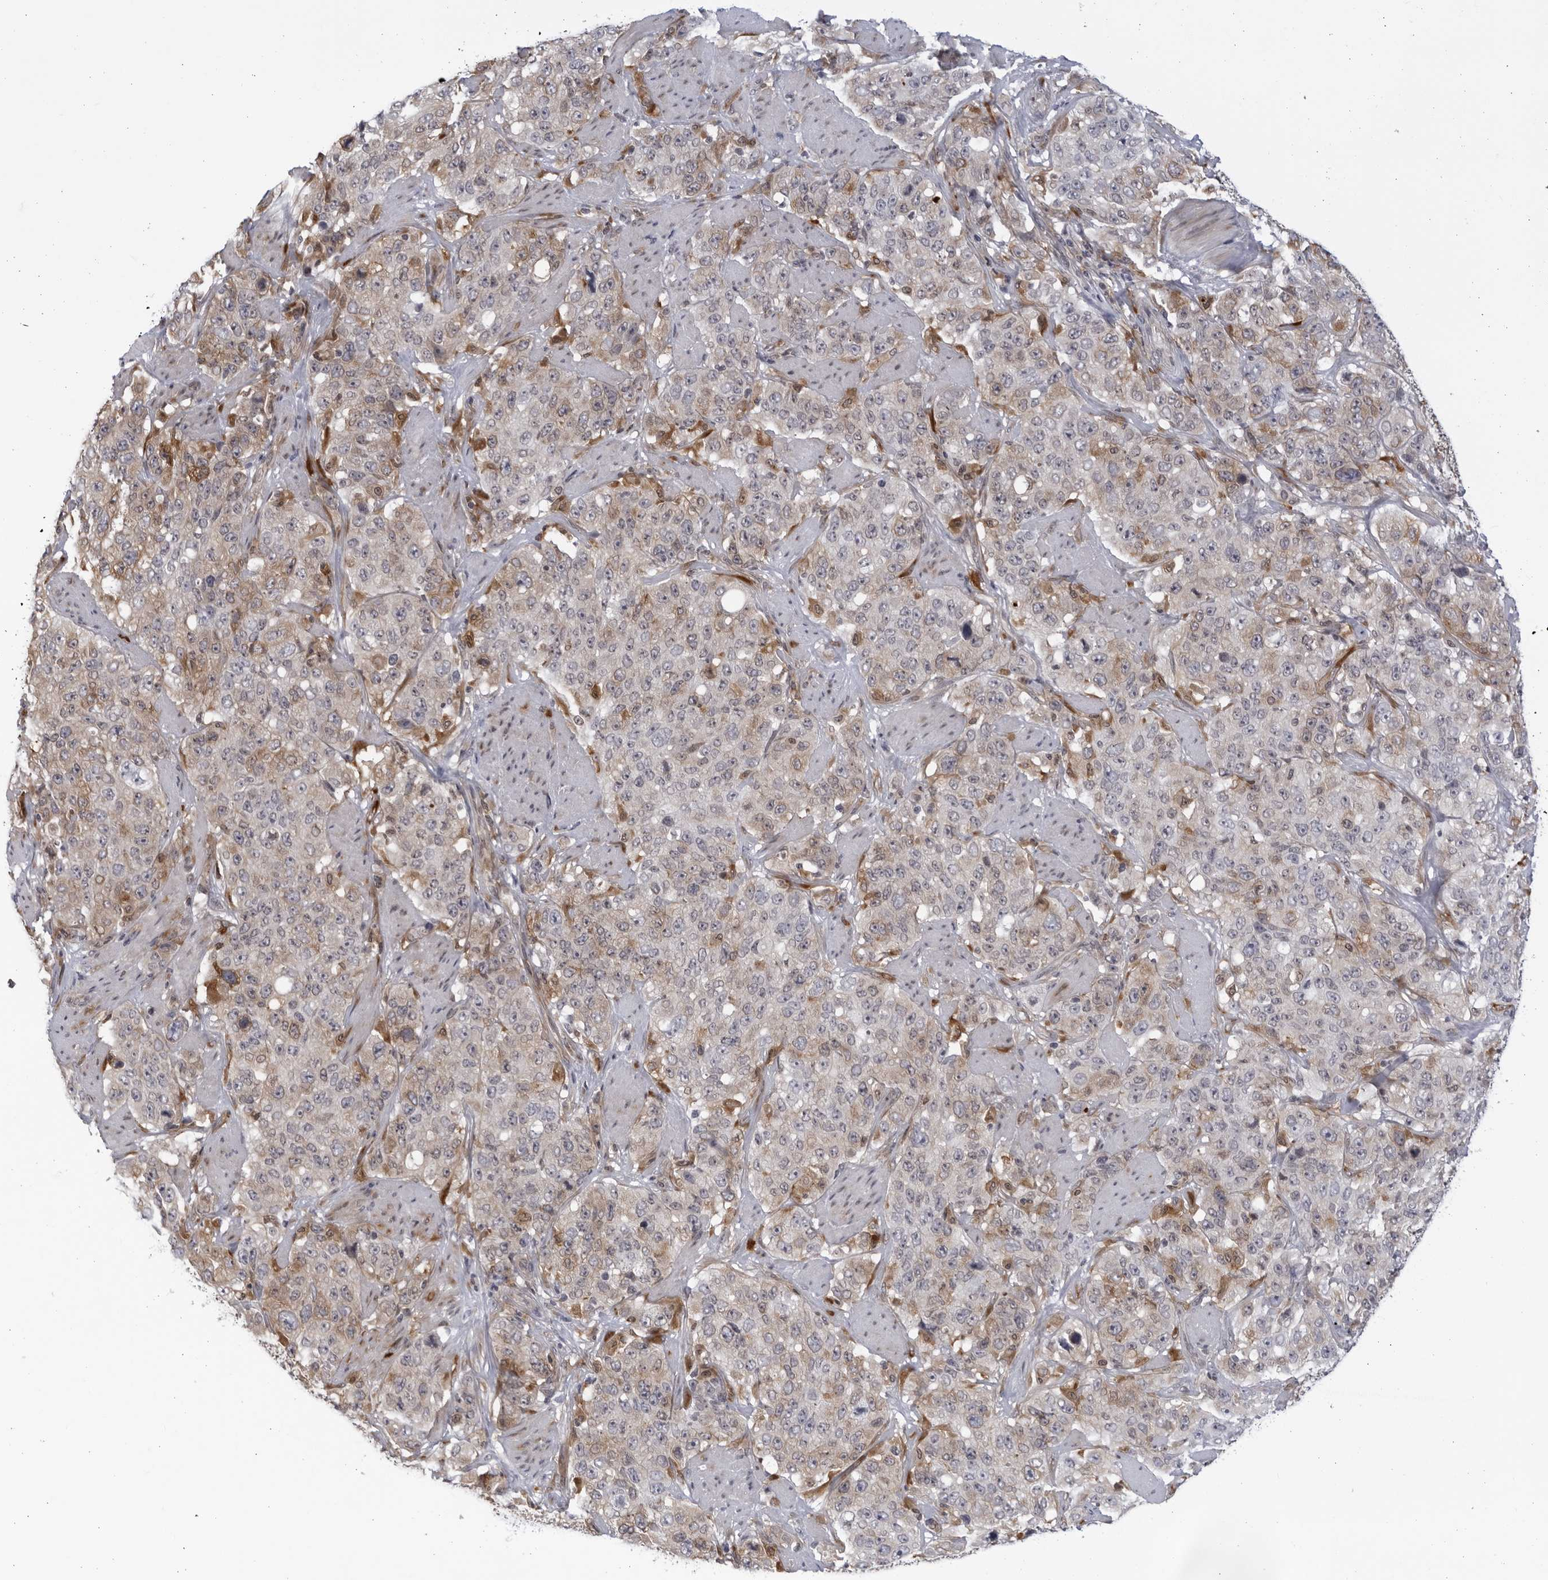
{"staining": {"intensity": "negative", "quantity": "none", "location": "none"}, "tissue": "stomach cancer", "cell_type": "Tumor cells", "image_type": "cancer", "snomed": [{"axis": "morphology", "description": "Adenocarcinoma, NOS"}, {"axis": "topography", "description": "Stomach"}], "caption": "IHC image of stomach cancer (adenocarcinoma) stained for a protein (brown), which displays no expression in tumor cells.", "gene": "BMP2K", "patient": {"sex": "male", "age": 48}}